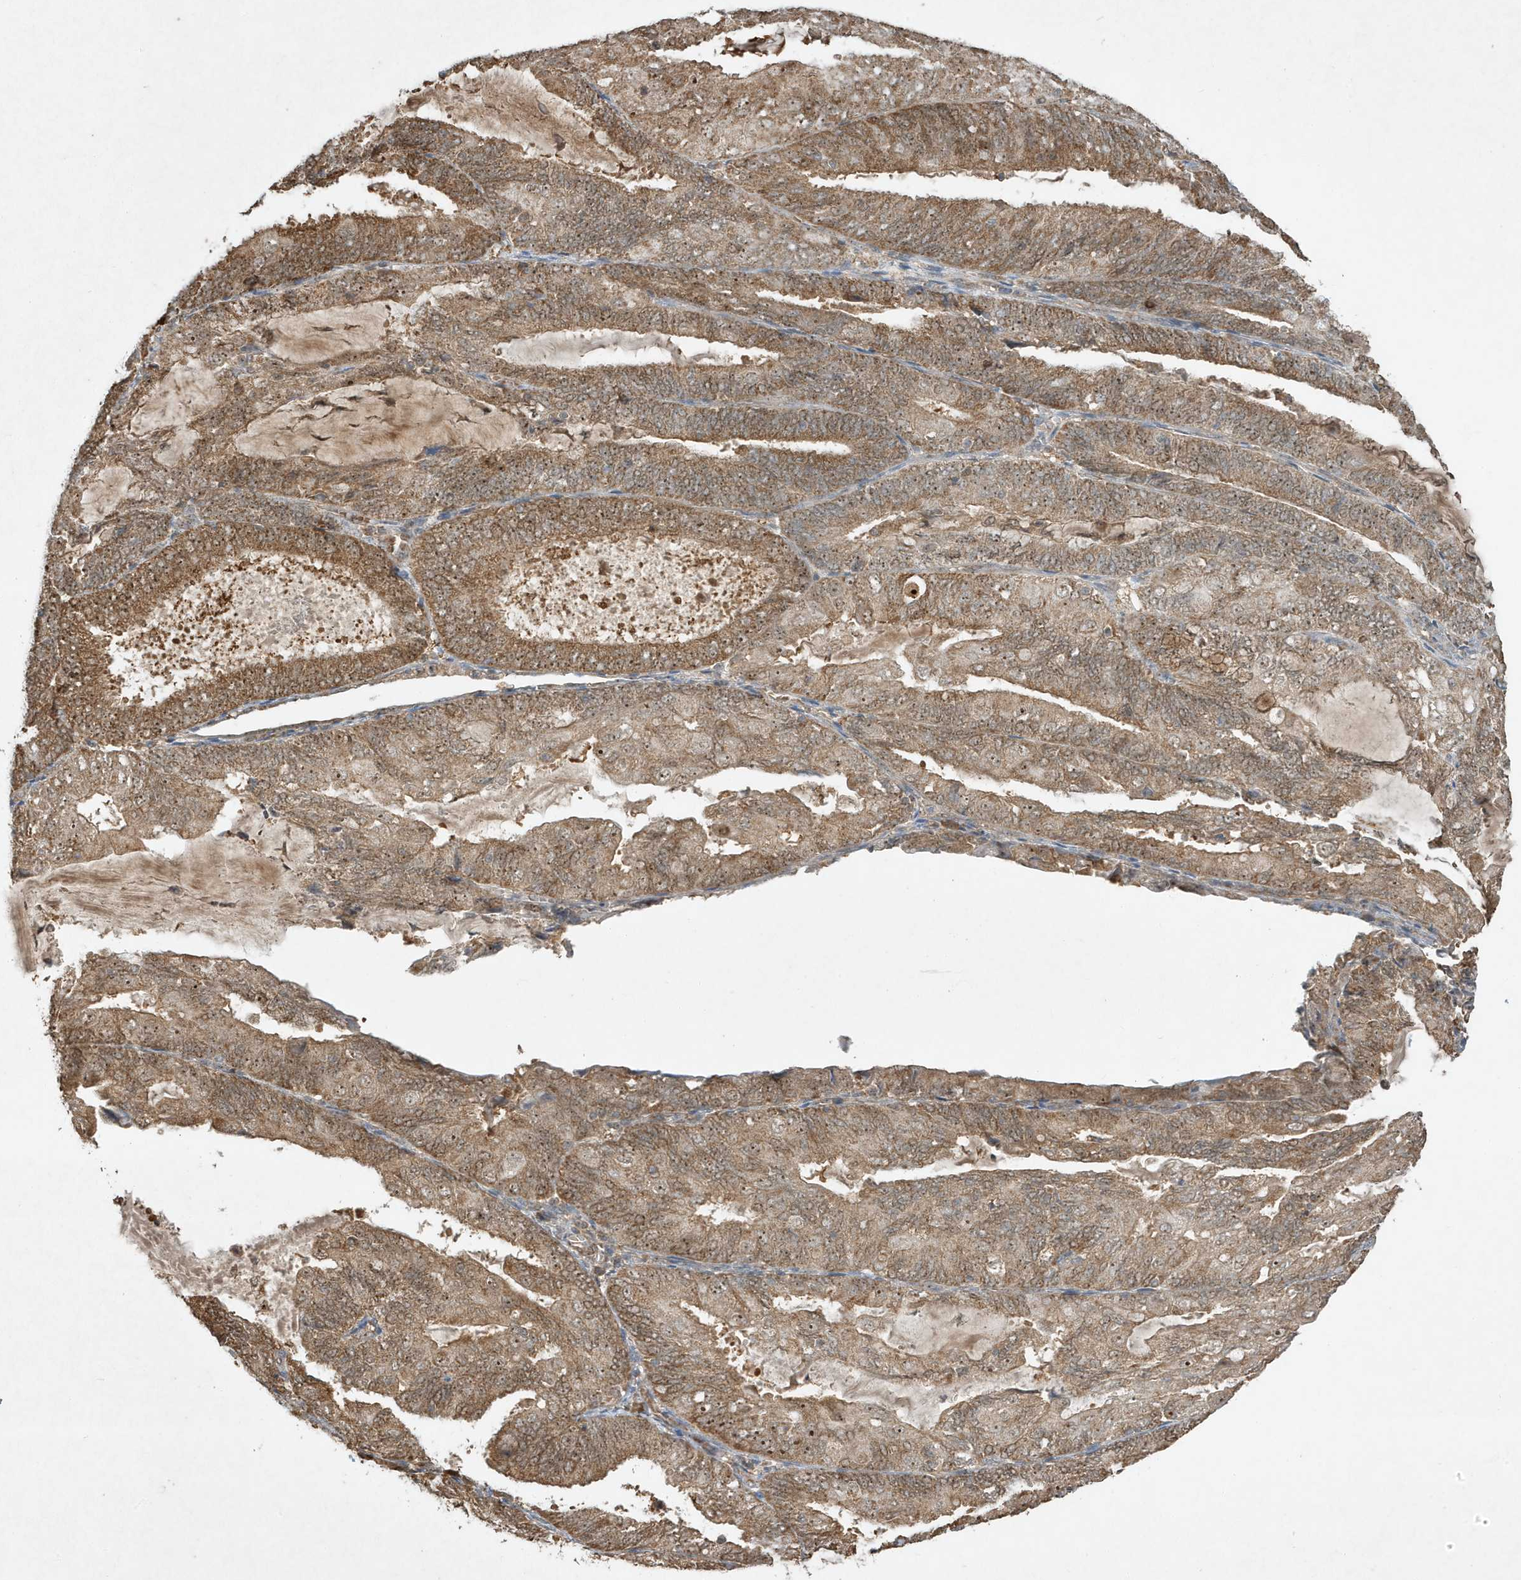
{"staining": {"intensity": "strong", "quantity": ">75%", "location": "cytoplasmic/membranous"}, "tissue": "endometrial cancer", "cell_type": "Tumor cells", "image_type": "cancer", "snomed": [{"axis": "morphology", "description": "Adenocarcinoma, NOS"}, {"axis": "topography", "description": "Endometrium"}], "caption": "There is high levels of strong cytoplasmic/membranous expression in tumor cells of adenocarcinoma (endometrial), as demonstrated by immunohistochemical staining (brown color).", "gene": "ABCB9", "patient": {"sex": "female", "age": 81}}